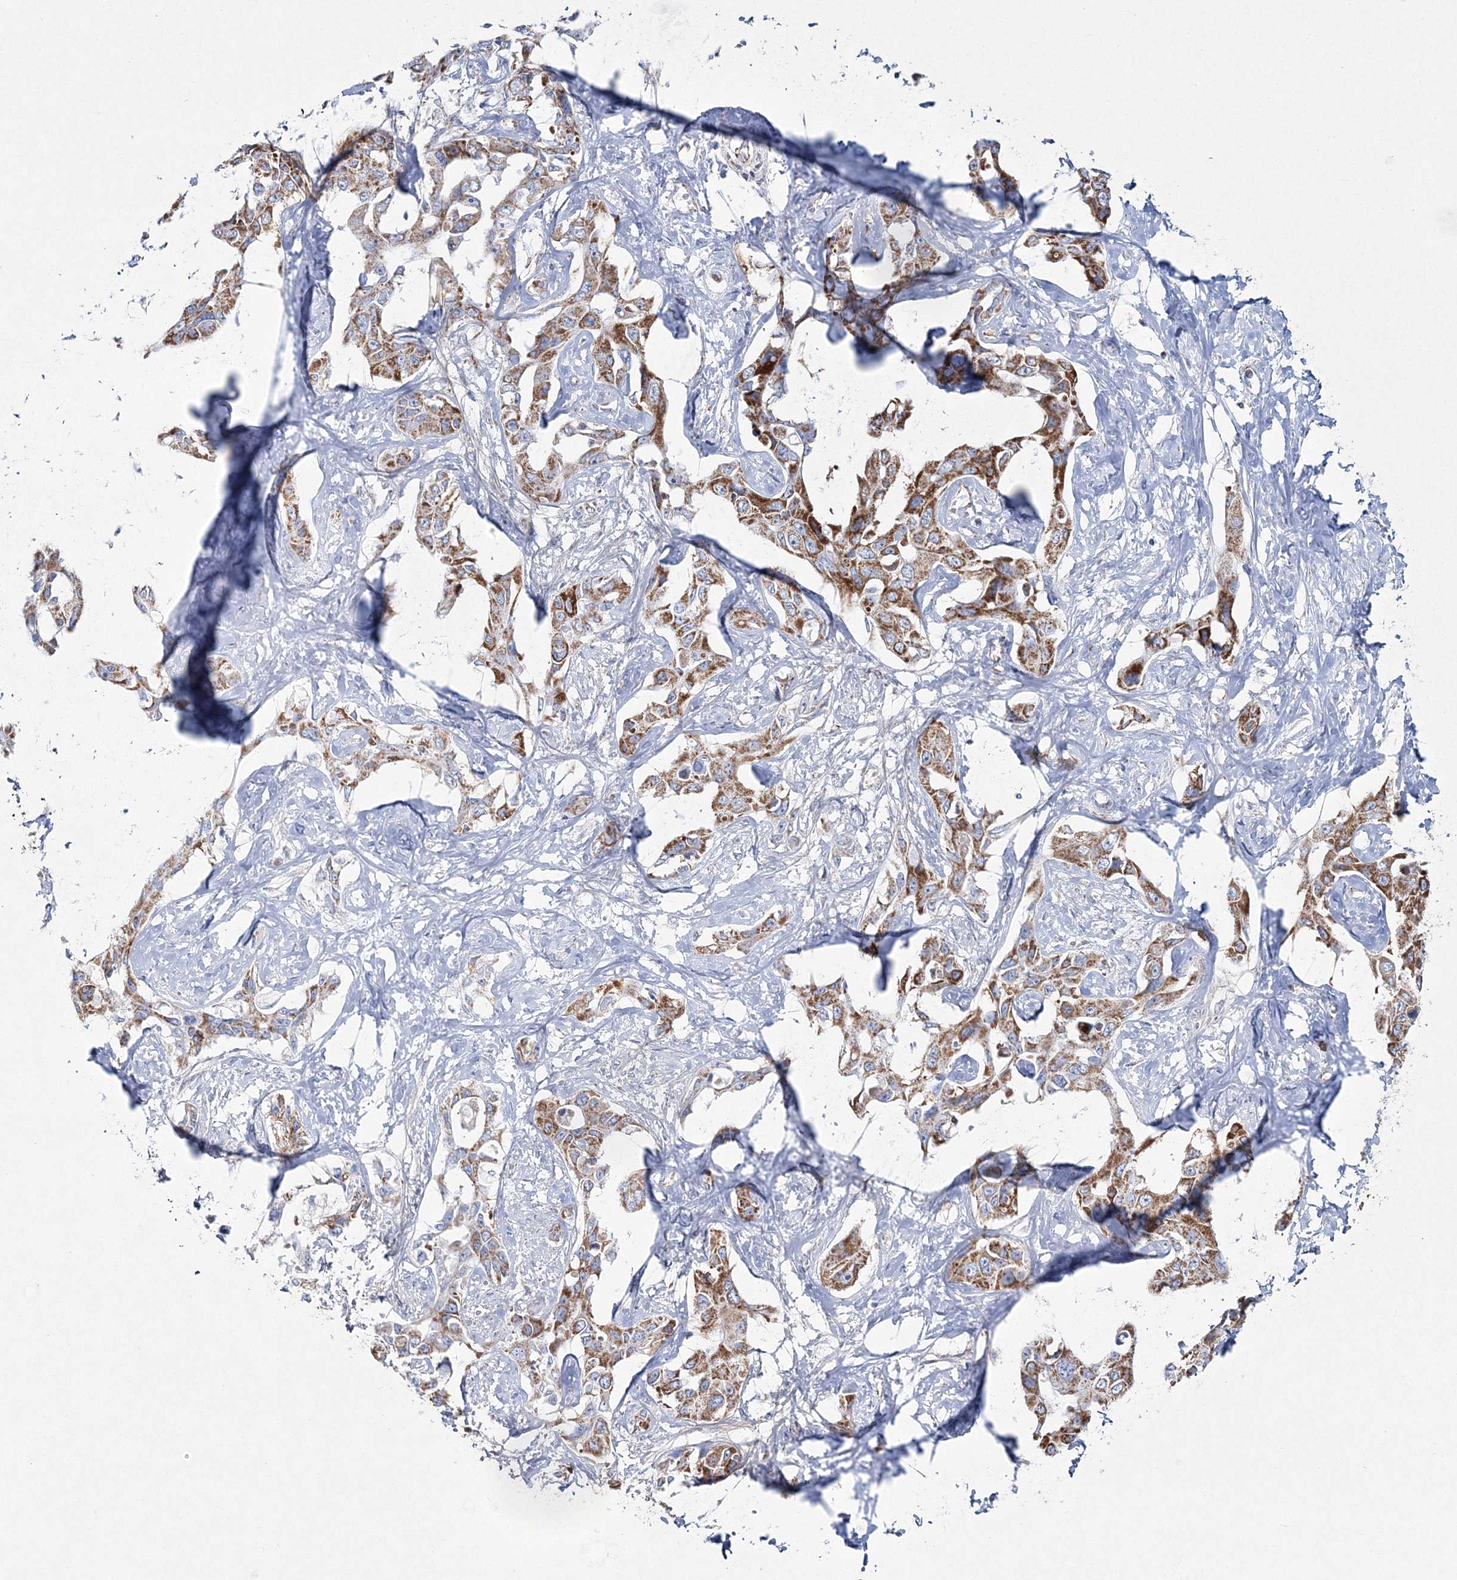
{"staining": {"intensity": "moderate", "quantity": ">75%", "location": "cytoplasmic/membranous"}, "tissue": "liver cancer", "cell_type": "Tumor cells", "image_type": "cancer", "snomed": [{"axis": "morphology", "description": "Cholangiocarcinoma"}, {"axis": "topography", "description": "Liver"}], "caption": "An immunohistochemistry image of tumor tissue is shown. Protein staining in brown shows moderate cytoplasmic/membranous positivity in liver cancer within tumor cells. (DAB (3,3'-diaminobenzidine) IHC with brightfield microscopy, high magnification).", "gene": "HIBCH", "patient": {"sex": "male", "age": 59}}